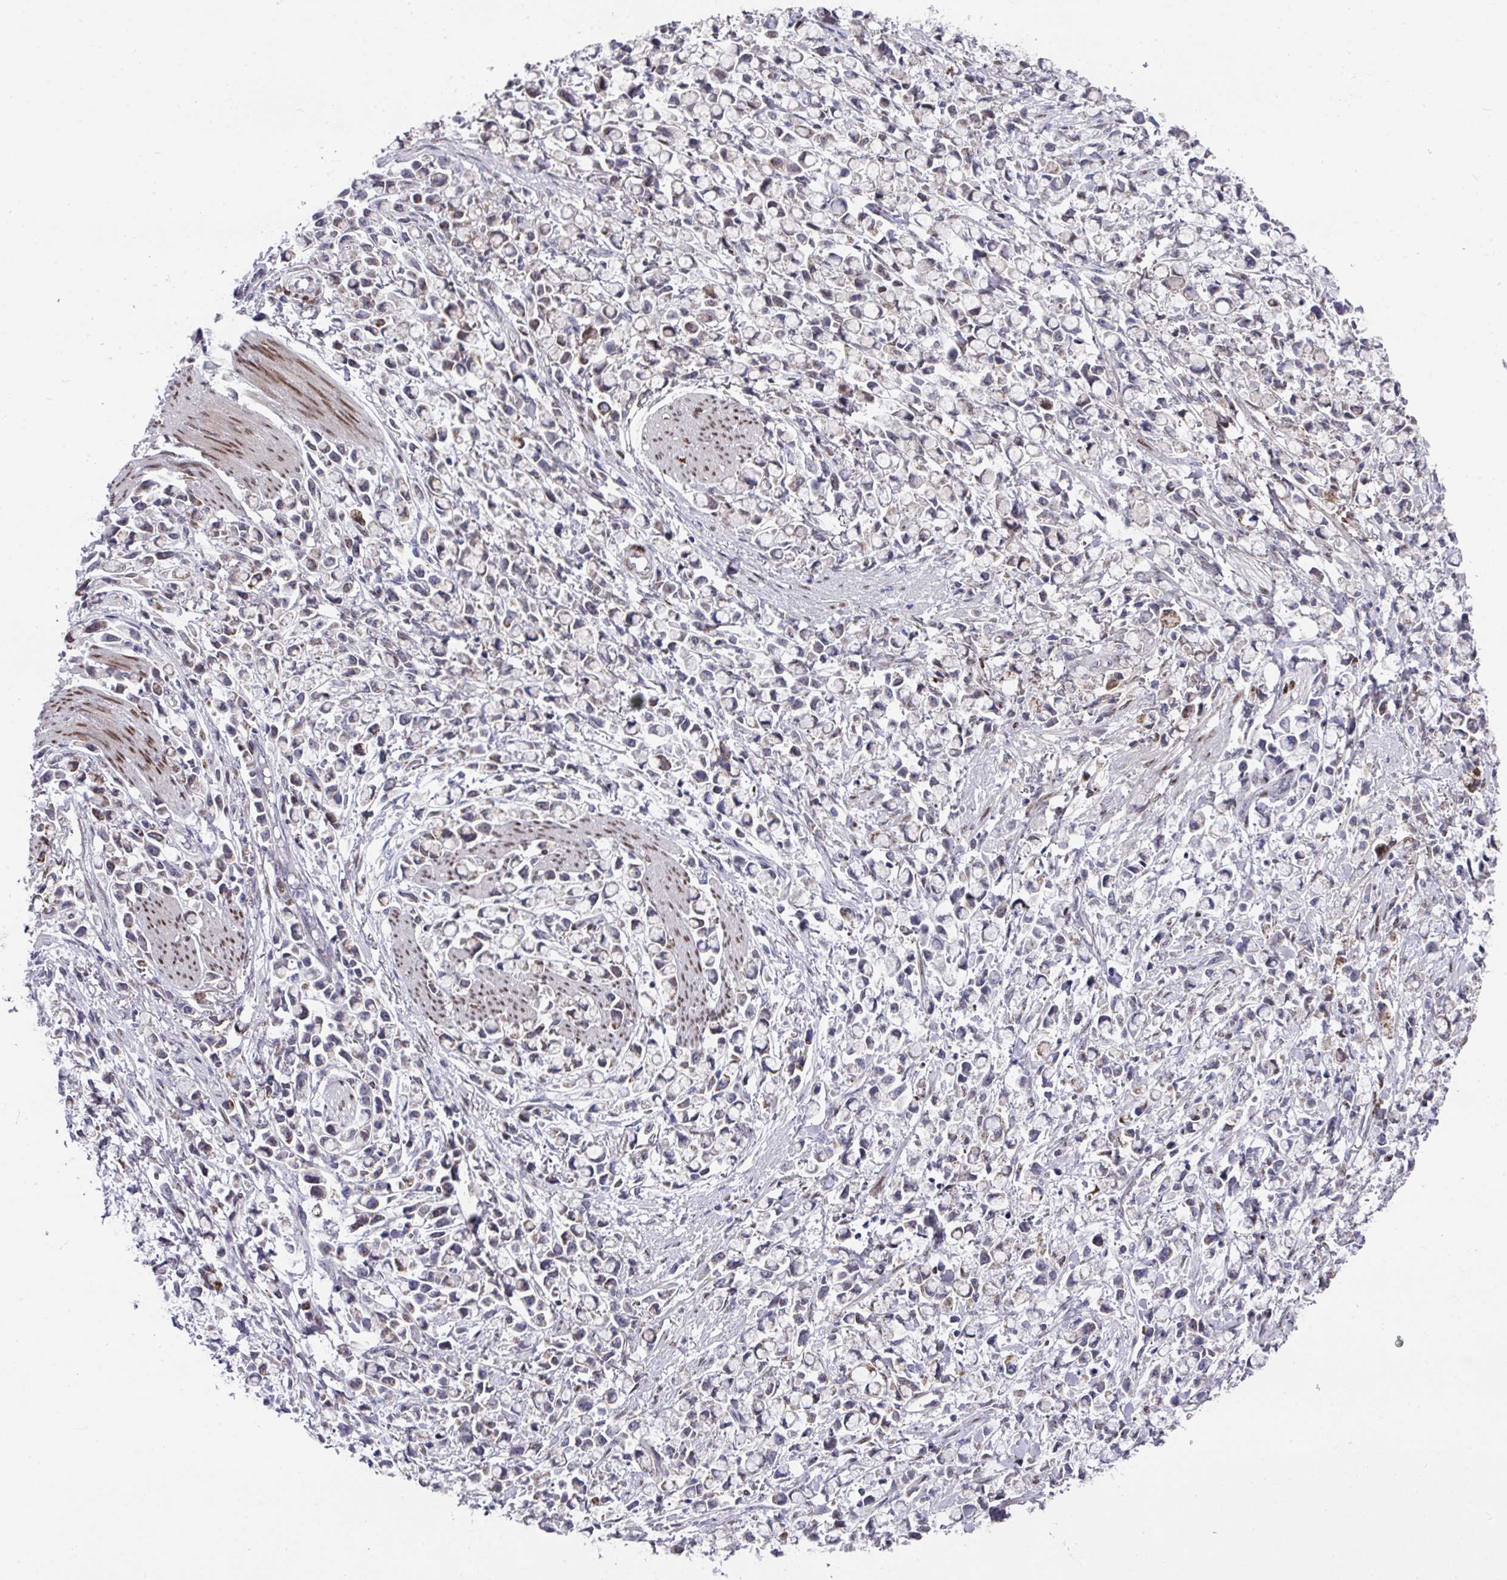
{"staining": {"intensity": "moderate", "quantity": "<25%", "location": "cytoplasmic/membranous"}, "tissue": "stomach cancer", "cell_type": "Tumor cells", "image_type": "cancer", "snomed": [{"axis": "morphology", "description": "Adenocarcinoma, NOS"}, {"axis": "topography", "description": "Stomach"}], "caption": "Brown immunohistochemical staining in stomach adenocarcinoma exhibits moderate cytoplasmic/membranous staining in approximately <25% of tumor cells. (brown staining indicates protein expression, while blue staining denotes nuclei).", "gene": "CBX7", "patient": {"sex": "female", "age": 81}}